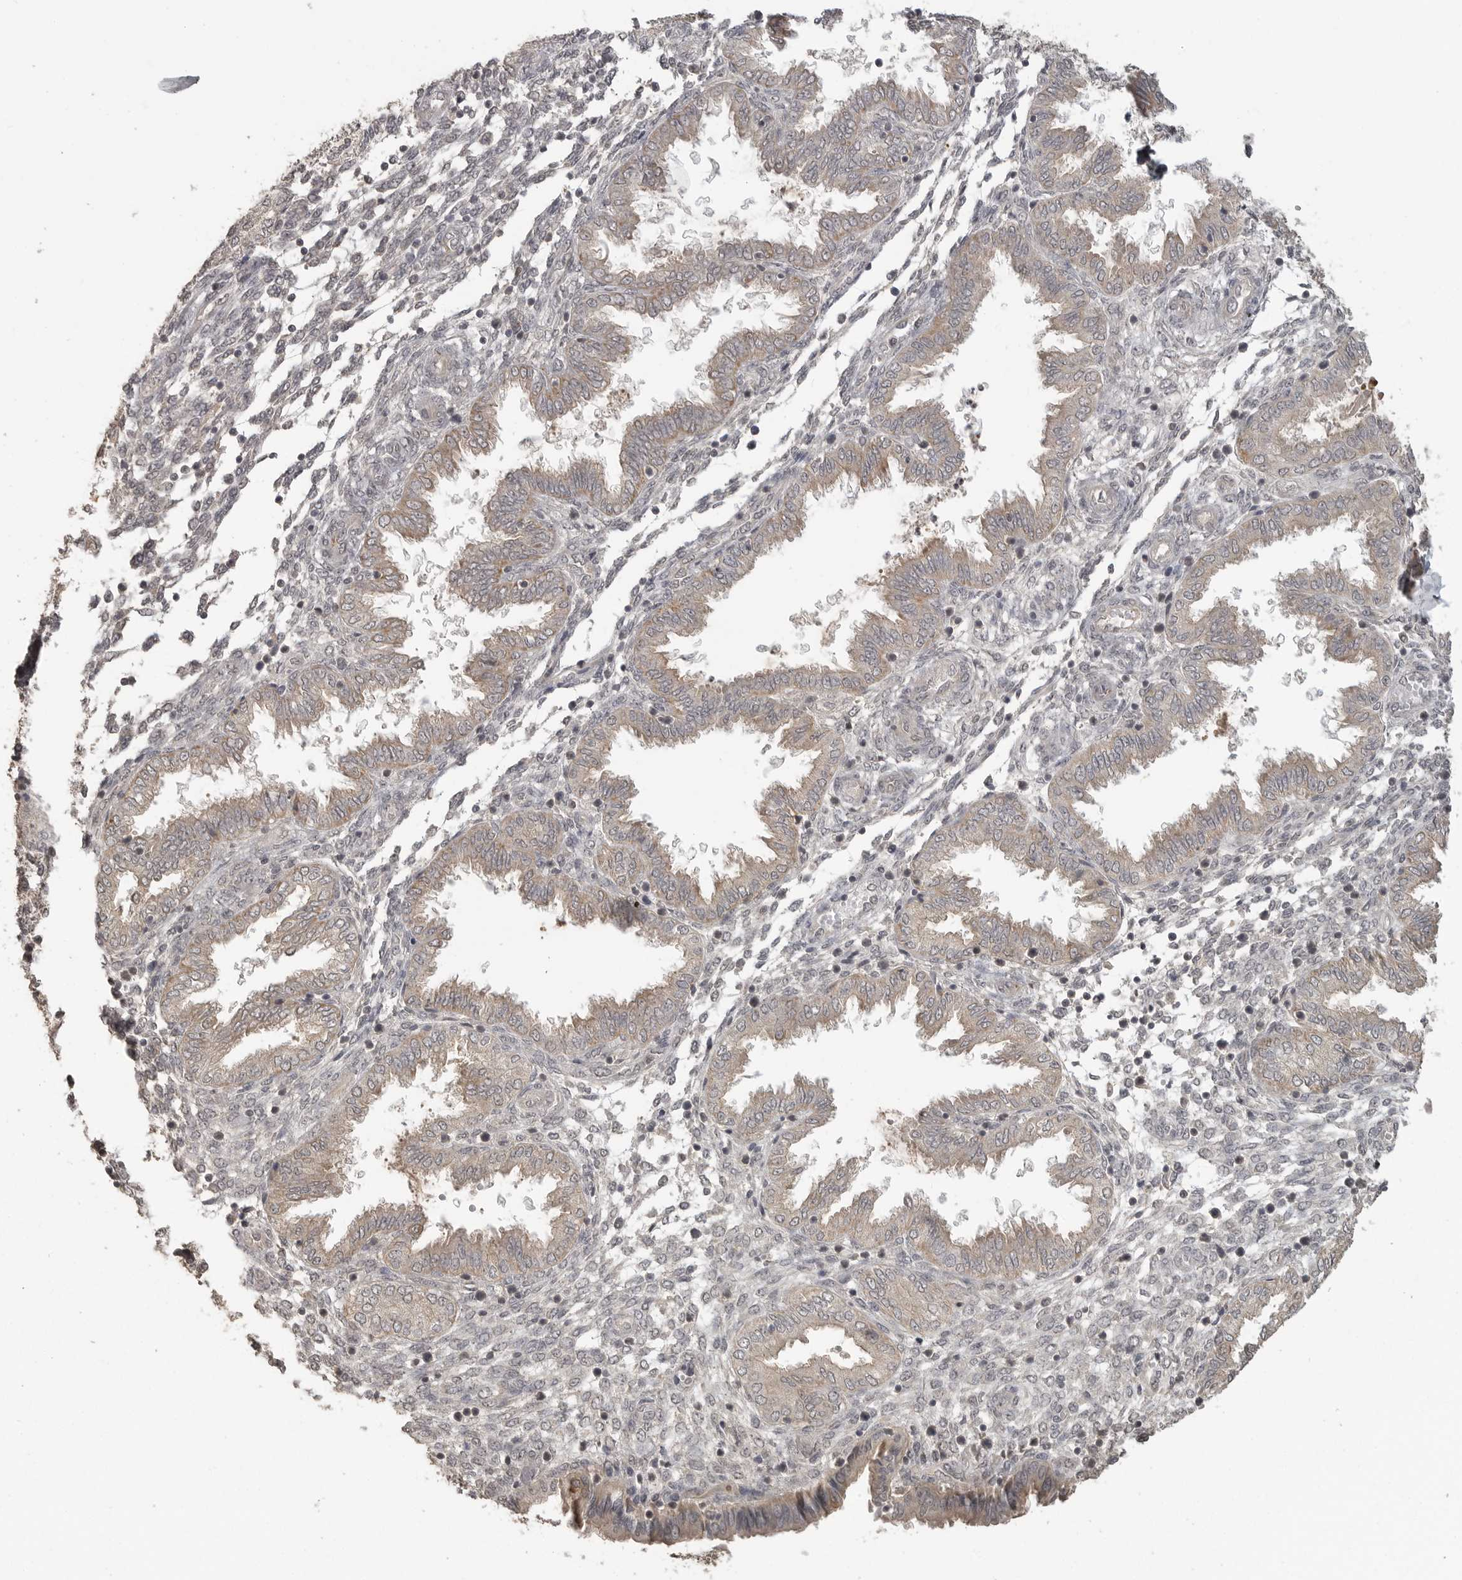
{"staining": {"intensity": "weak", "quantity": "<25%", "location": "nuclear"}, "tissue": "endometrium", "cell_type": "Cells in endometrial stroma", "image_type": "normal", "snomed": [{"axis": "morphology", "description": "Normal tissue, NOS"}, {"axis": "topography", "description": "Endometrium"}], "caption": "The photomicrograph displays no staining of cells in endometrial stroma in benign endometrium. Nuclei are stained in blue.", "gene": "SMG8", "patient": {"sex": "female", "age": 33}}